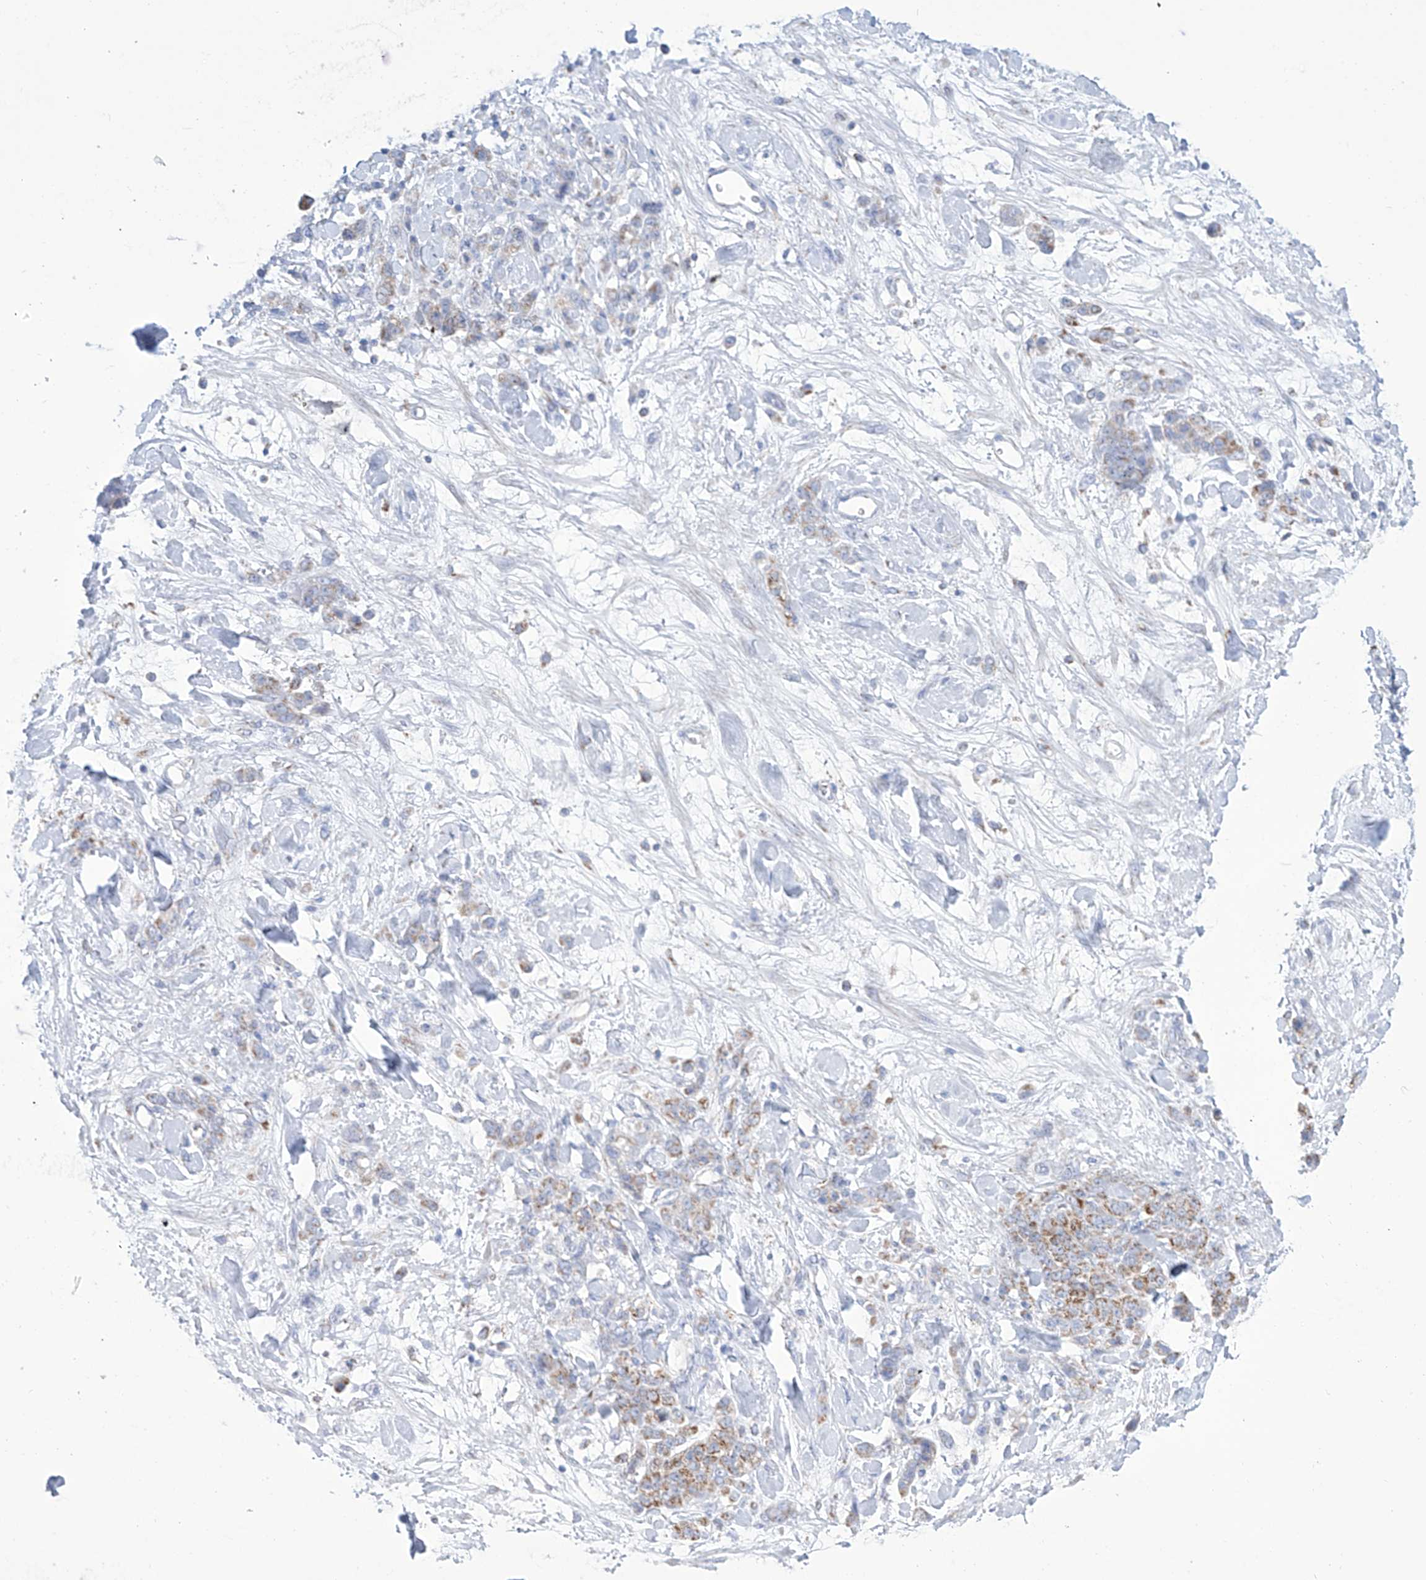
{"staining": {"intensity": "weak", "quantity": "25%-75%", "location": "cytoplasmic/membranous"}, "tissue": "stomach cancer", "cell_type": "Tumor cells", "image_type": "cancer", "snomed": [{"axis": "morphology", "description": "Normal tissue, NOS"}, {"axis": "morphology", "description": "Adenocarcinoma, NOS"}, {"axis": "topography", "description": "Stomach"}], "caption": "Human stomach cancer stained with a brown dye reveals weak cytoplasmic/membranous positive expression in about 25%-75% of tumor cells.", "gene": "ALDH6A1", "patient": {"sex": "male", "age": 82}}